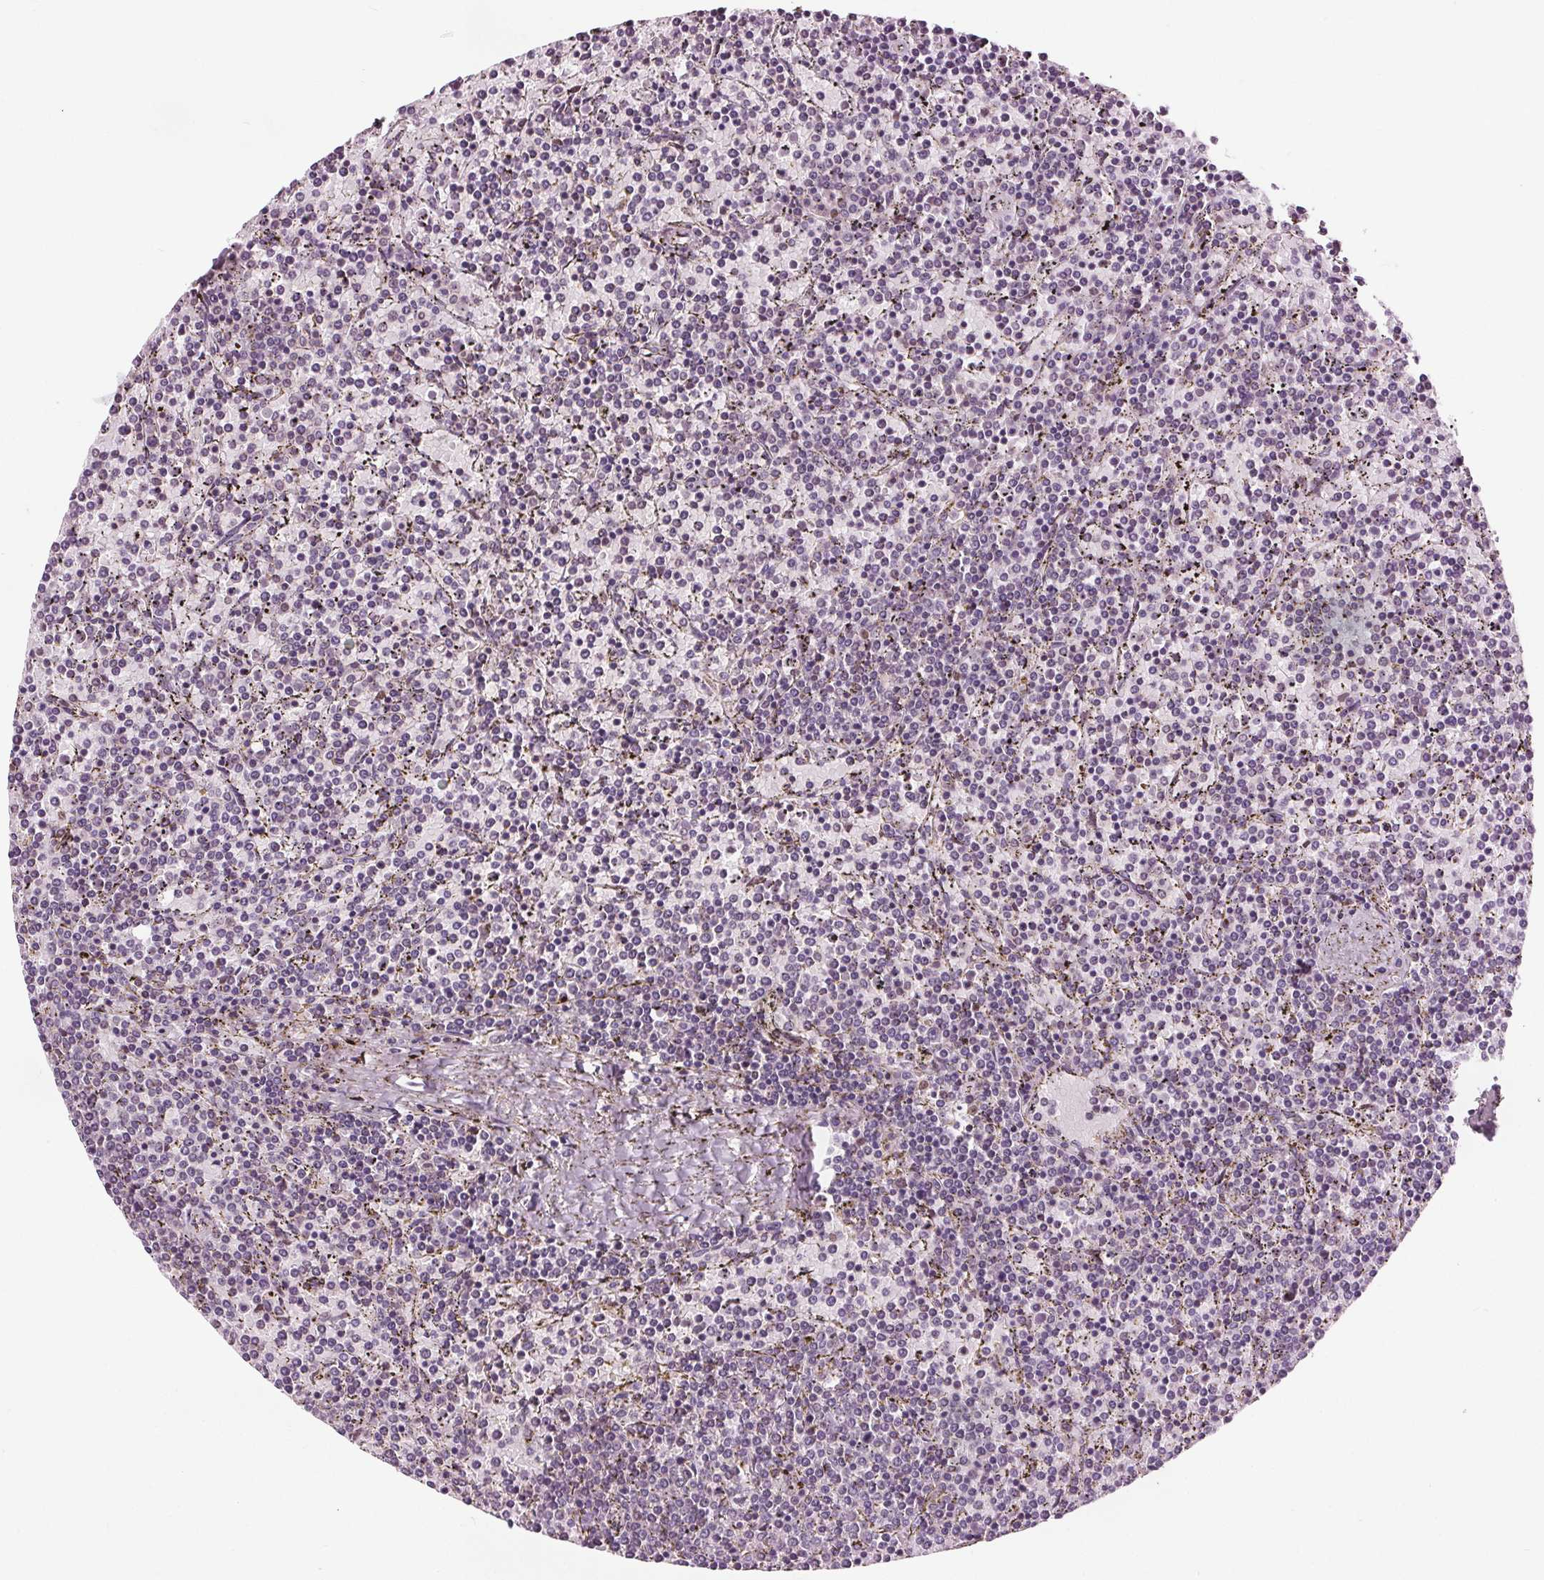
{"staining": {"intensity": "negative", "quantity": "none", "location": "none"}, "tissue": "lymphoma", "cell_type": "Tumor cells", "image_type": "cancer", "snomed": [{"axis": "morphology", "description": "Malignant lymphoma, non-Hodgkin's type, Low grade"}, {"axis": "topography", "description": "Spleen"}], "caption": "This image is of lymphoma stained with IHC to label a protein in brown with the nuclei are counter-stained blue. There is no expression in tumor cells.", "gene": "DDX11", "patient": {"sex": "female", "age": 77}}